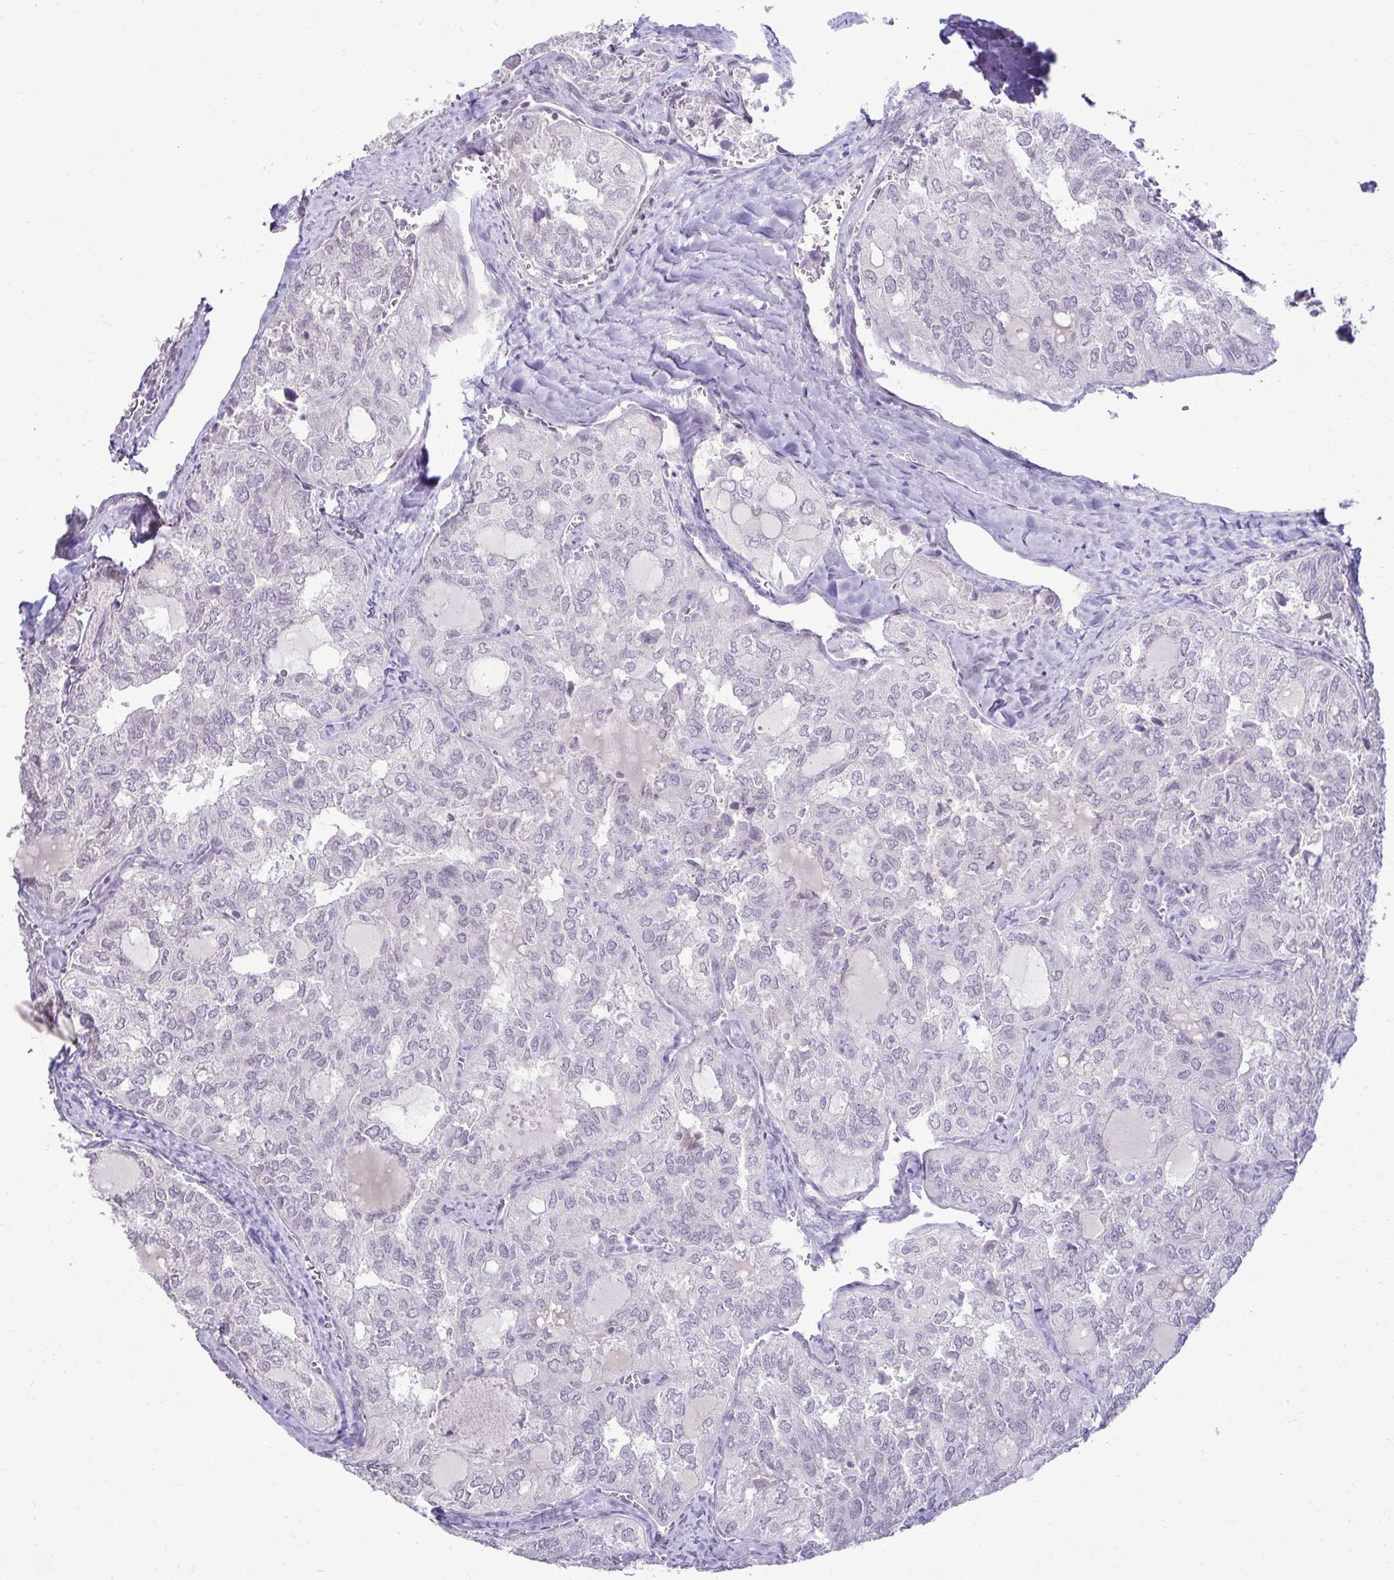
{"staining": {"intensity": "negative", "quantity": "none", "location": "none"}, "tissue": "thyroid cancer", "cell_type": "Tumor cells", "image_type": "cancer", "snomed": [{"axis": "morphology", "description": "Follicular adenoma carcinoma, NOS"}, {"axis": "topography", "description": "Thyroid gland"}], "caption": "The immunohistochemistry photomicrograph has no significant expression in tumor cells of thyroid cancer (follicular adenoma carcinoma) tissue.", "gene": "SLC30A3", "patient": {"sex": "male", "age": 75}}